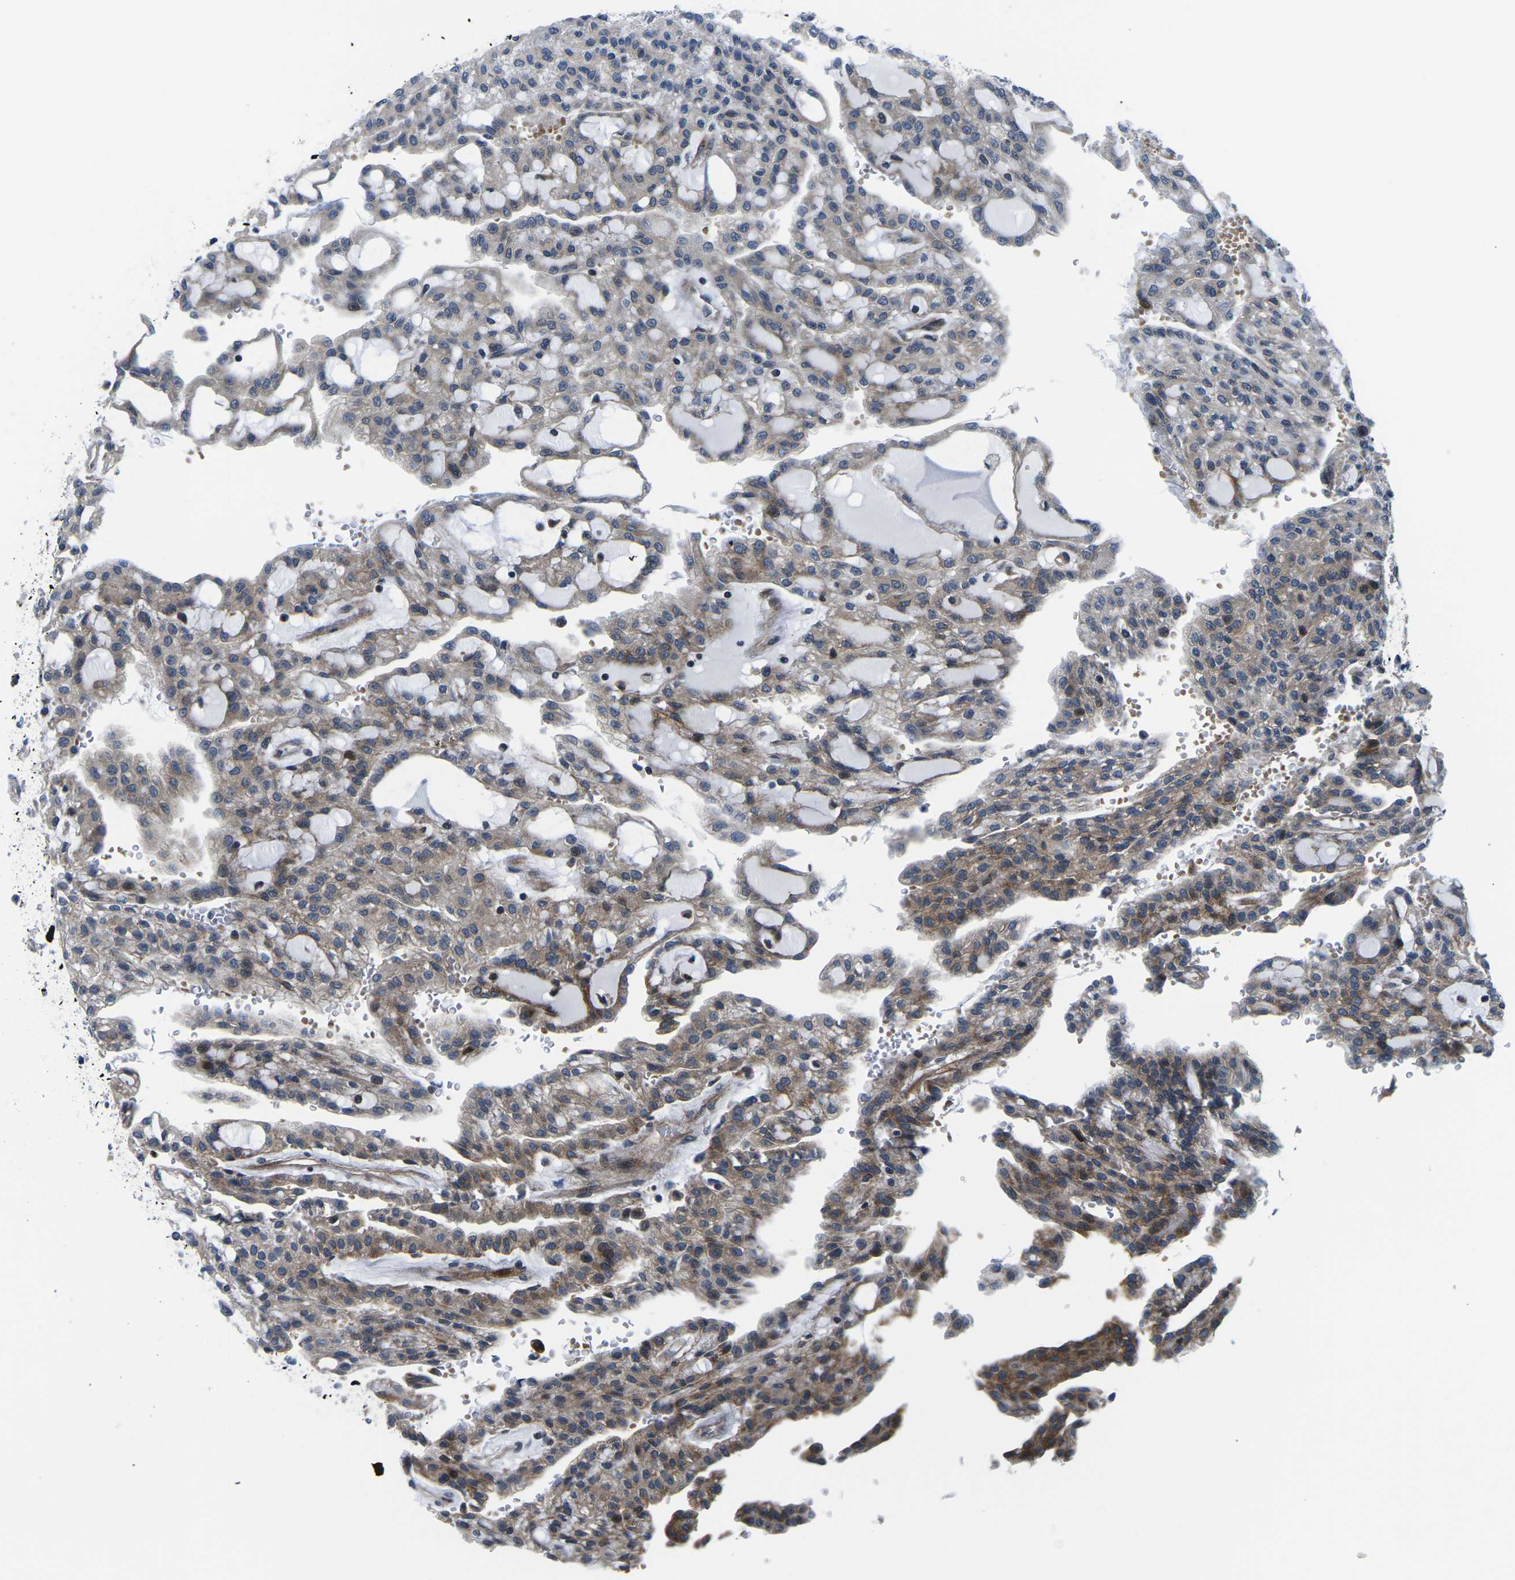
{"staining": {"intensity": "moderate", "quantity": "25%-75%", "location": "cytoplasmic/membranous"}, "tissue": "renal cancer", "cell_type": "Tumor cells", "image_type": "cancer", "snomed": [{"axis": "morphology", "description": "Adenocarcinoma, NOS"}, {"axis": "topography", "description": "Kidney"}], "caption": "A micrograph showing moderate cytoplasmic/membranous staining in approximately 25%-75% of tumor cells in renal adenocarcinoma, as visualized by brown immunohistochemical staining.", "gene": "EIF4E", "patient": {"sex": "male", "age": 63}}